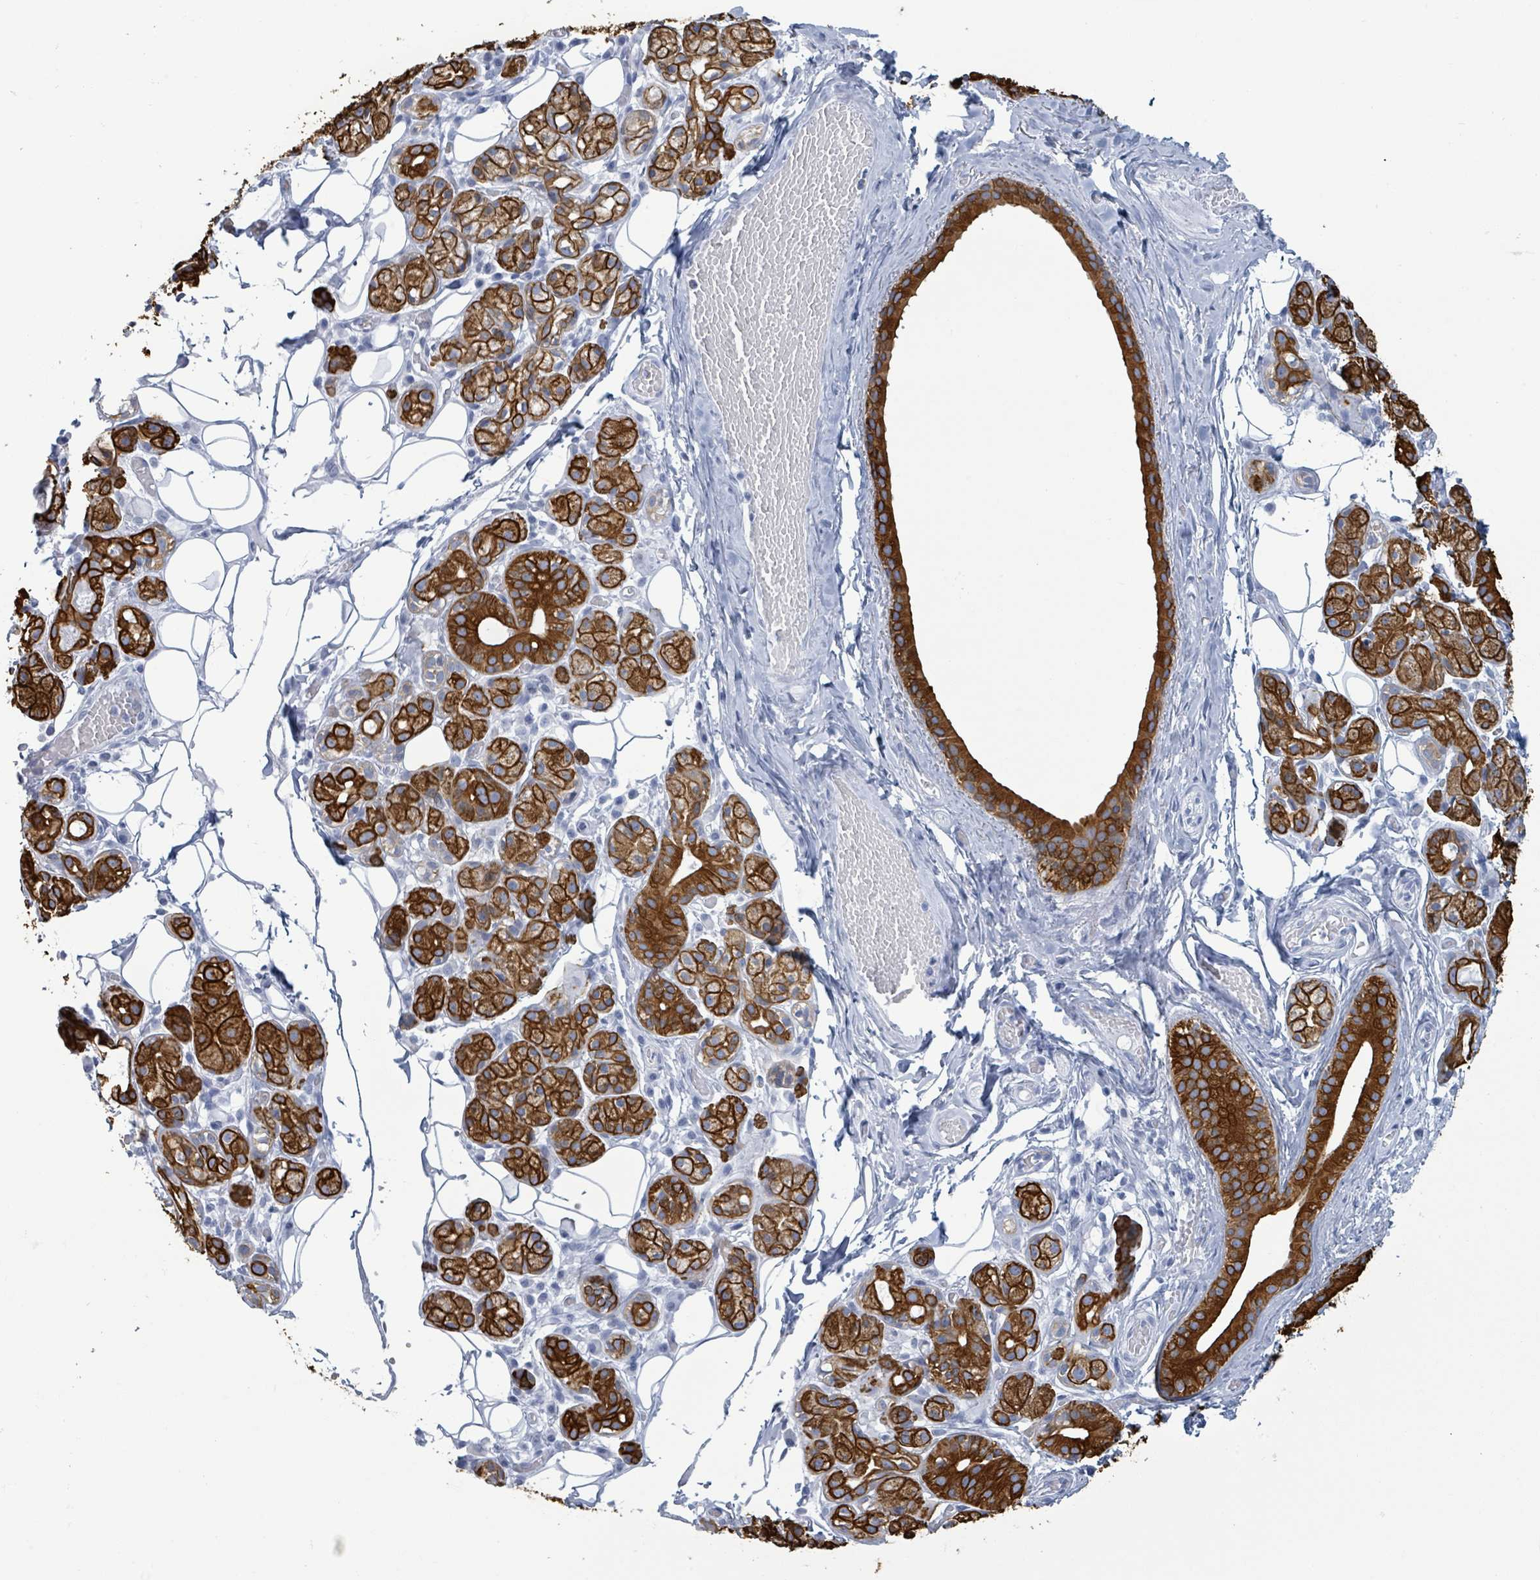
{"staining": {"intensity": "strong", "quantity": ">75%", "location": "cytoplasmic/membranous"}, "tissue": "salivary gland", "cell_type": "Glandular cells", "image_type": "normal", "snomed": [{"axis": "morphology", "description": "Normal tissue, NOS"}, {"axis": "topography", "description": "Salivary gland"}], "caption": "Immunohistochemical staining of unremarkable salivary gland displays strong cytoplasmic/membranous protein staining in approximately >75% of glandular cells.", "gene": "KRT8", "patient": {"sex": "male", "age": 82}}